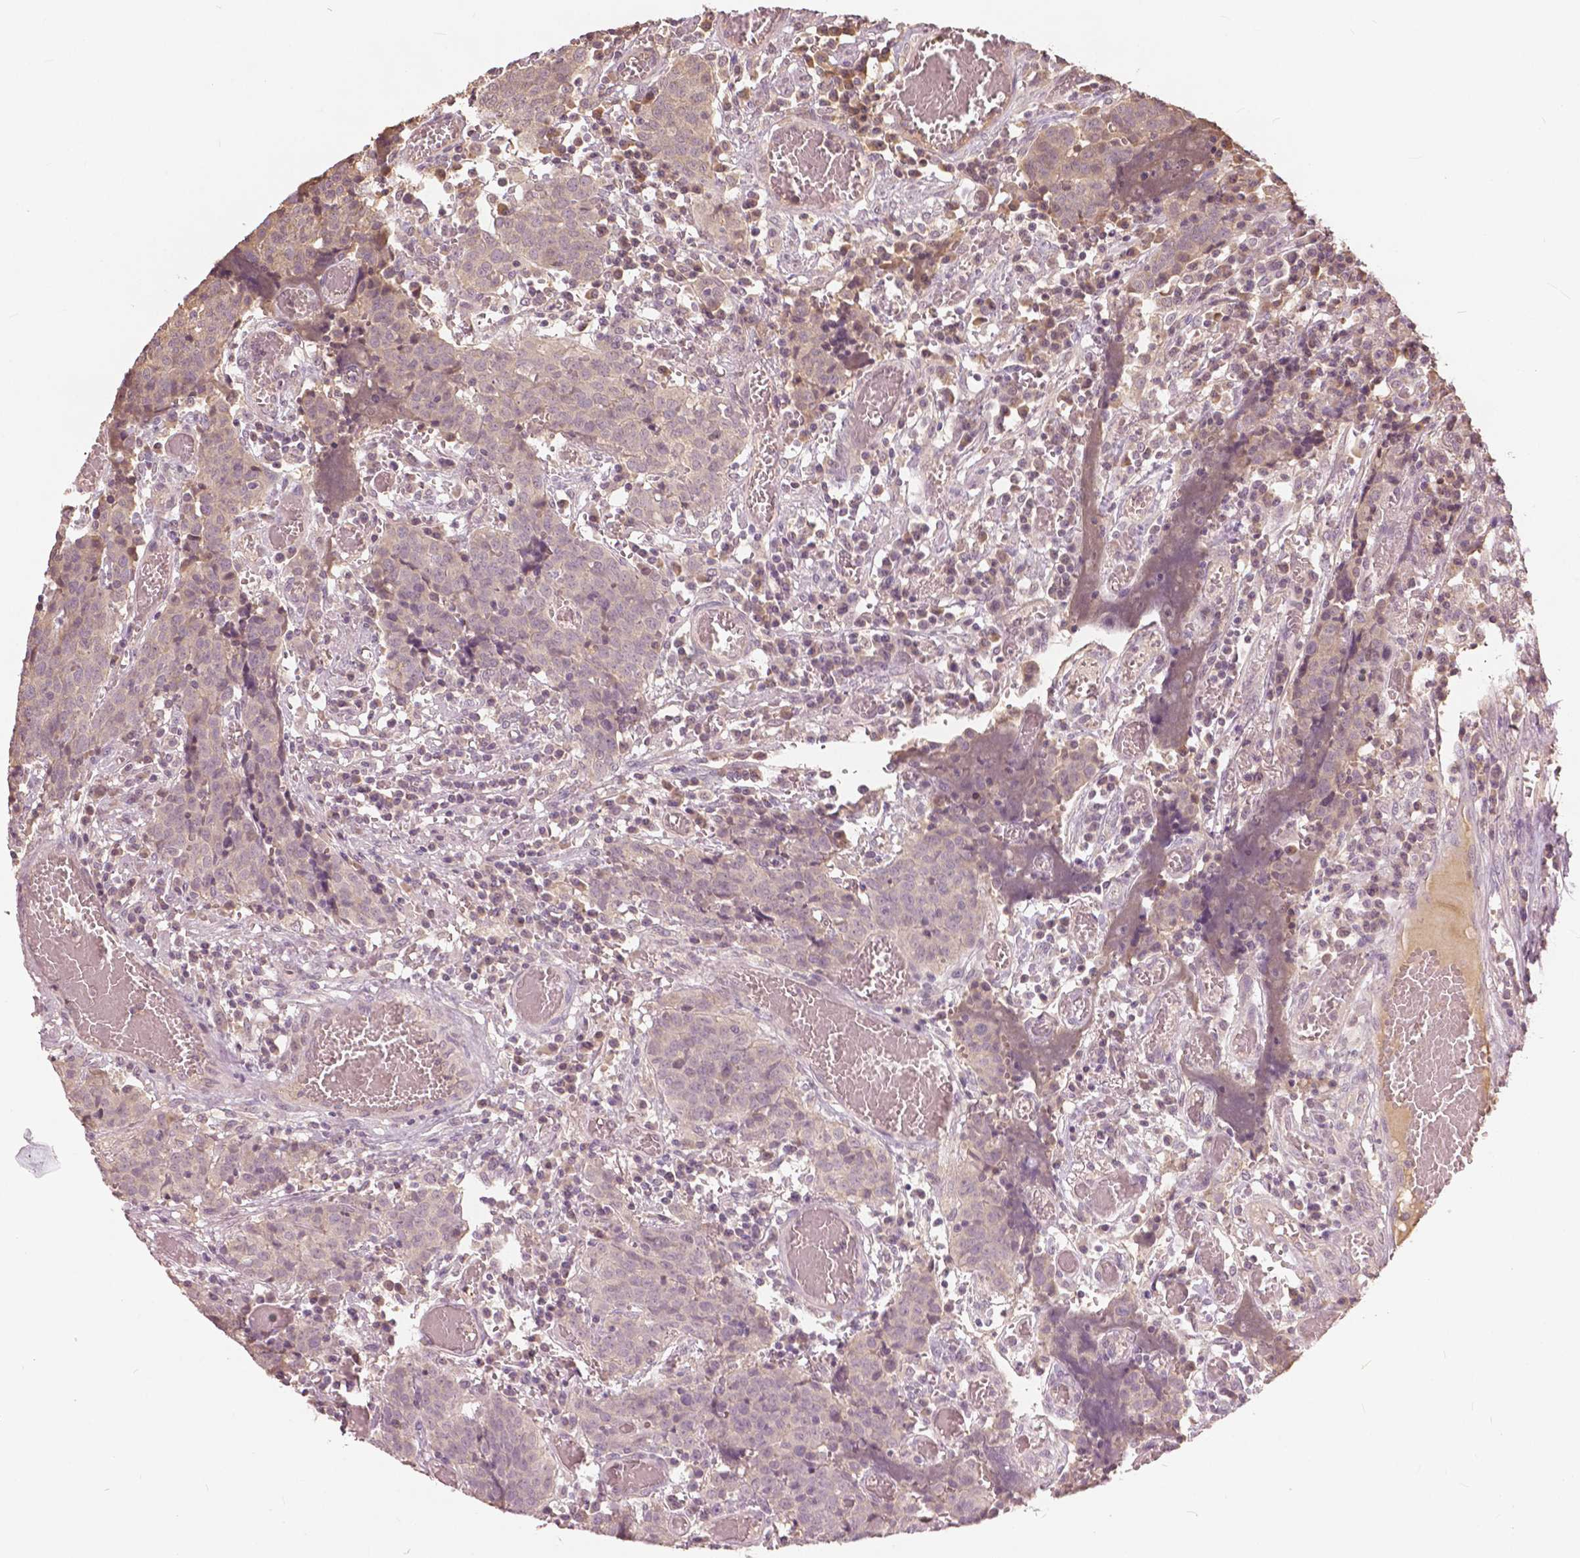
{"staining": {"intensity": "negative", "quantity": "none", "location": "none"}, "tissue": "prostate cancer", "cell_type": "Tumor cells", "image_type": "cancer", "snomed": [{"axis": "morphology", "description": "Adenocarcinoma, High grade"}, {"axis": "topography", "description": "Prostate and seminal vesicle, NOS"}], "caption": "Immunohistochemical staining of human high-grade adenocarcinoma (prostate) displays no significant expression in tumor cells. Nuclei are stained in blue.", "gene": "ANGPTL4", "patient": {"sex": "male", "age": 60}}